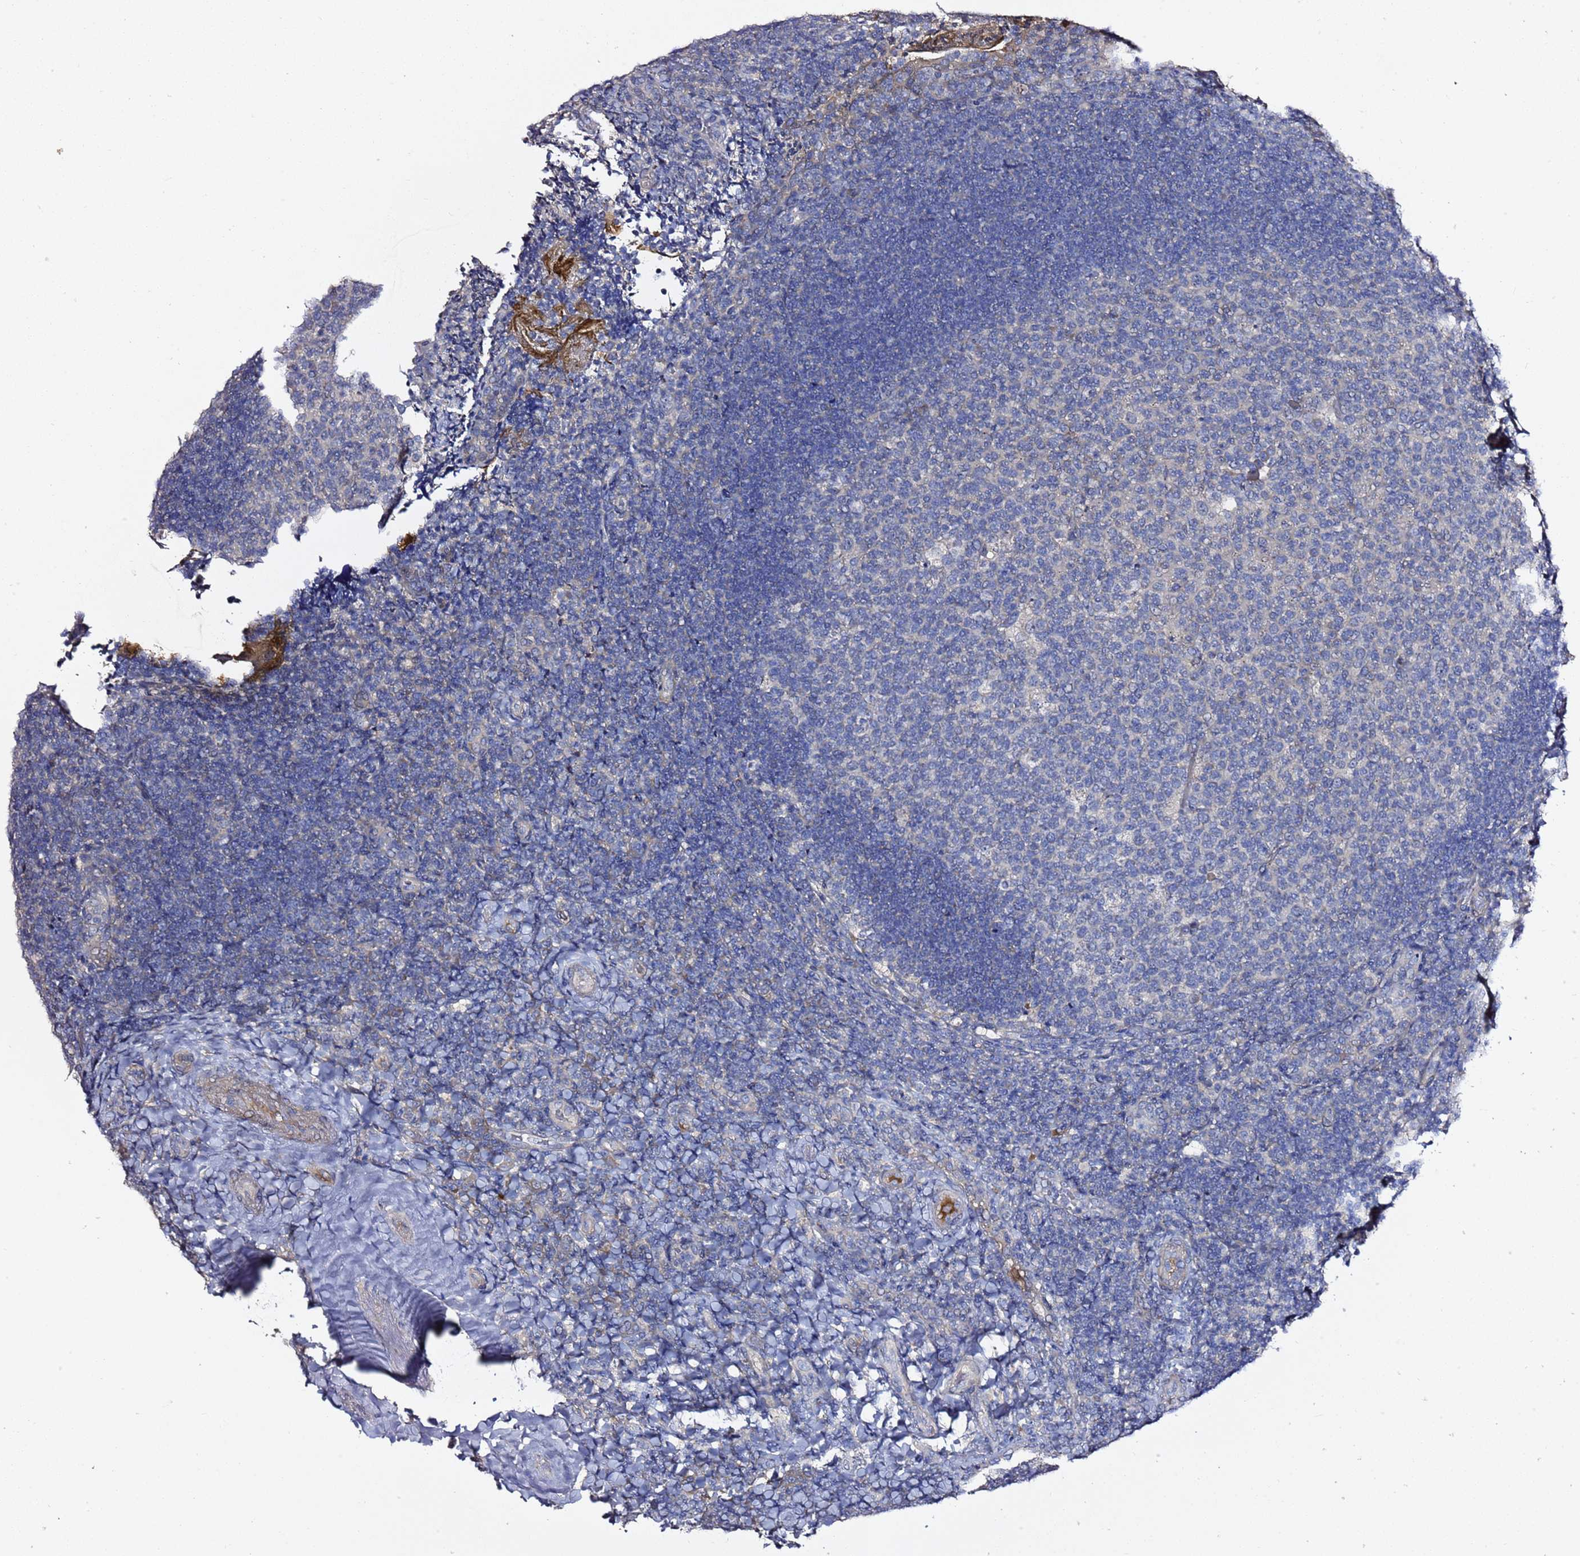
{"staining": {"intensity": "negative", "quantity": "none", "location": "none"}, "tissue": "tonsil", "cell_type": "Germinal center cells", "image_type": "normal", "snomed": [{"axis": "morphology", "description": "Normal tissue, NOS"}, {"axis": "topography", "description": "Tonsil"}], "caption": "This is a photomicrograph of immunohistochemistry staining of unremarkable tonsil, which shows no positivity in germinal center cells.", "gene": "RABL2A", "patient": {"sex": "female", "age": 10}}